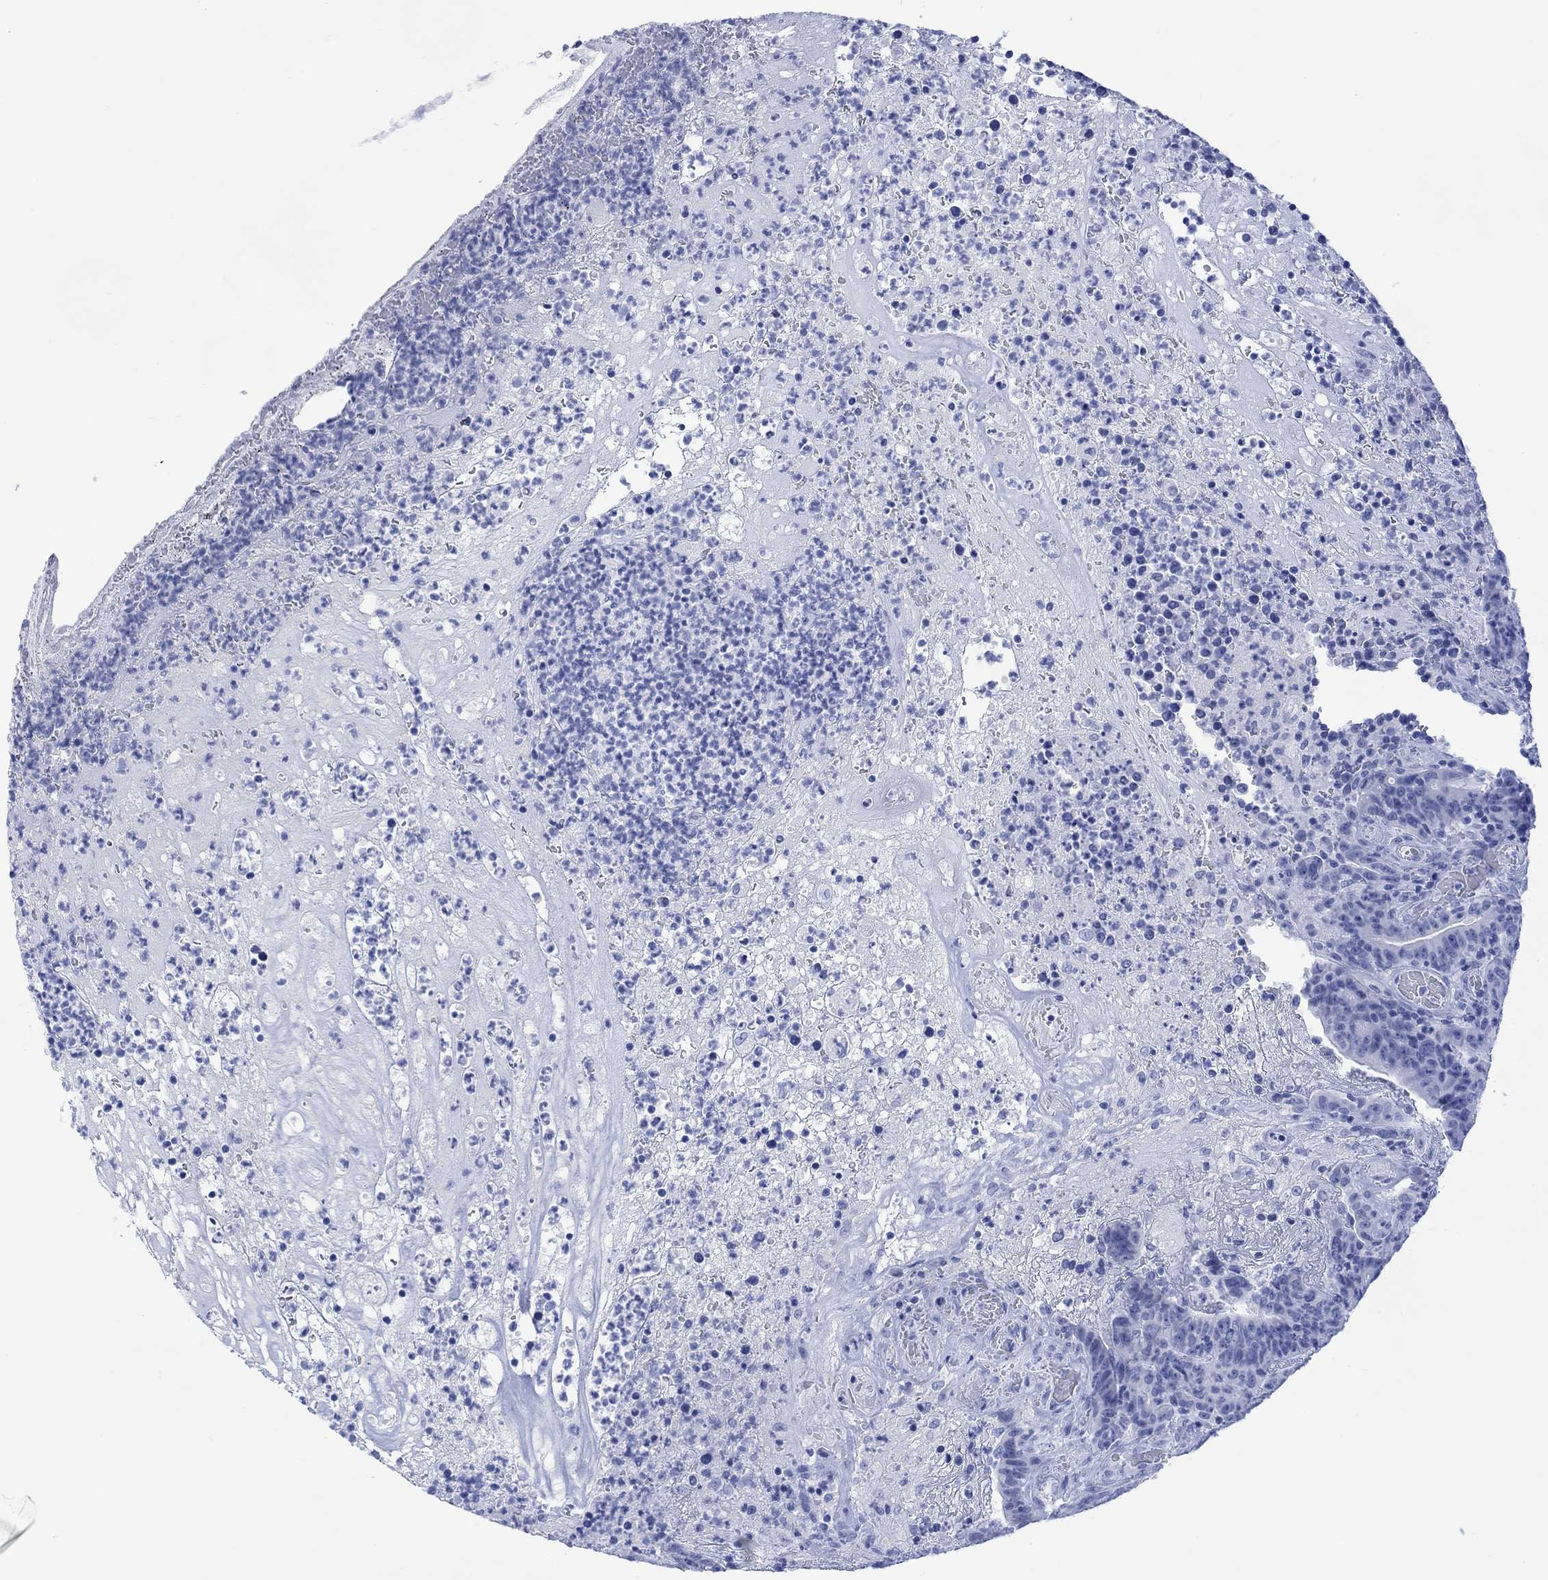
{"staining": {"intensity": "negative", "quantity": "none", "location": "none"}, "tissue": "colorectal cancer", "cell_type": "Tumor cells", "image_type": "cancer", "snomed": [{"axis": "morphology", "description": "Adenocarcinoma, NOS"}, {"axis": "topography", "description": "Colon"}], "caption": "High magnification brightfield microscopy of colorectal cancer (adenocarcinoma) stained with DAB (brown) and counterstained with hematoxylin (blue): tumor cells show no significant staining.", "gene": "CELF4", "patient": {"sex": "female", "age": 75}}